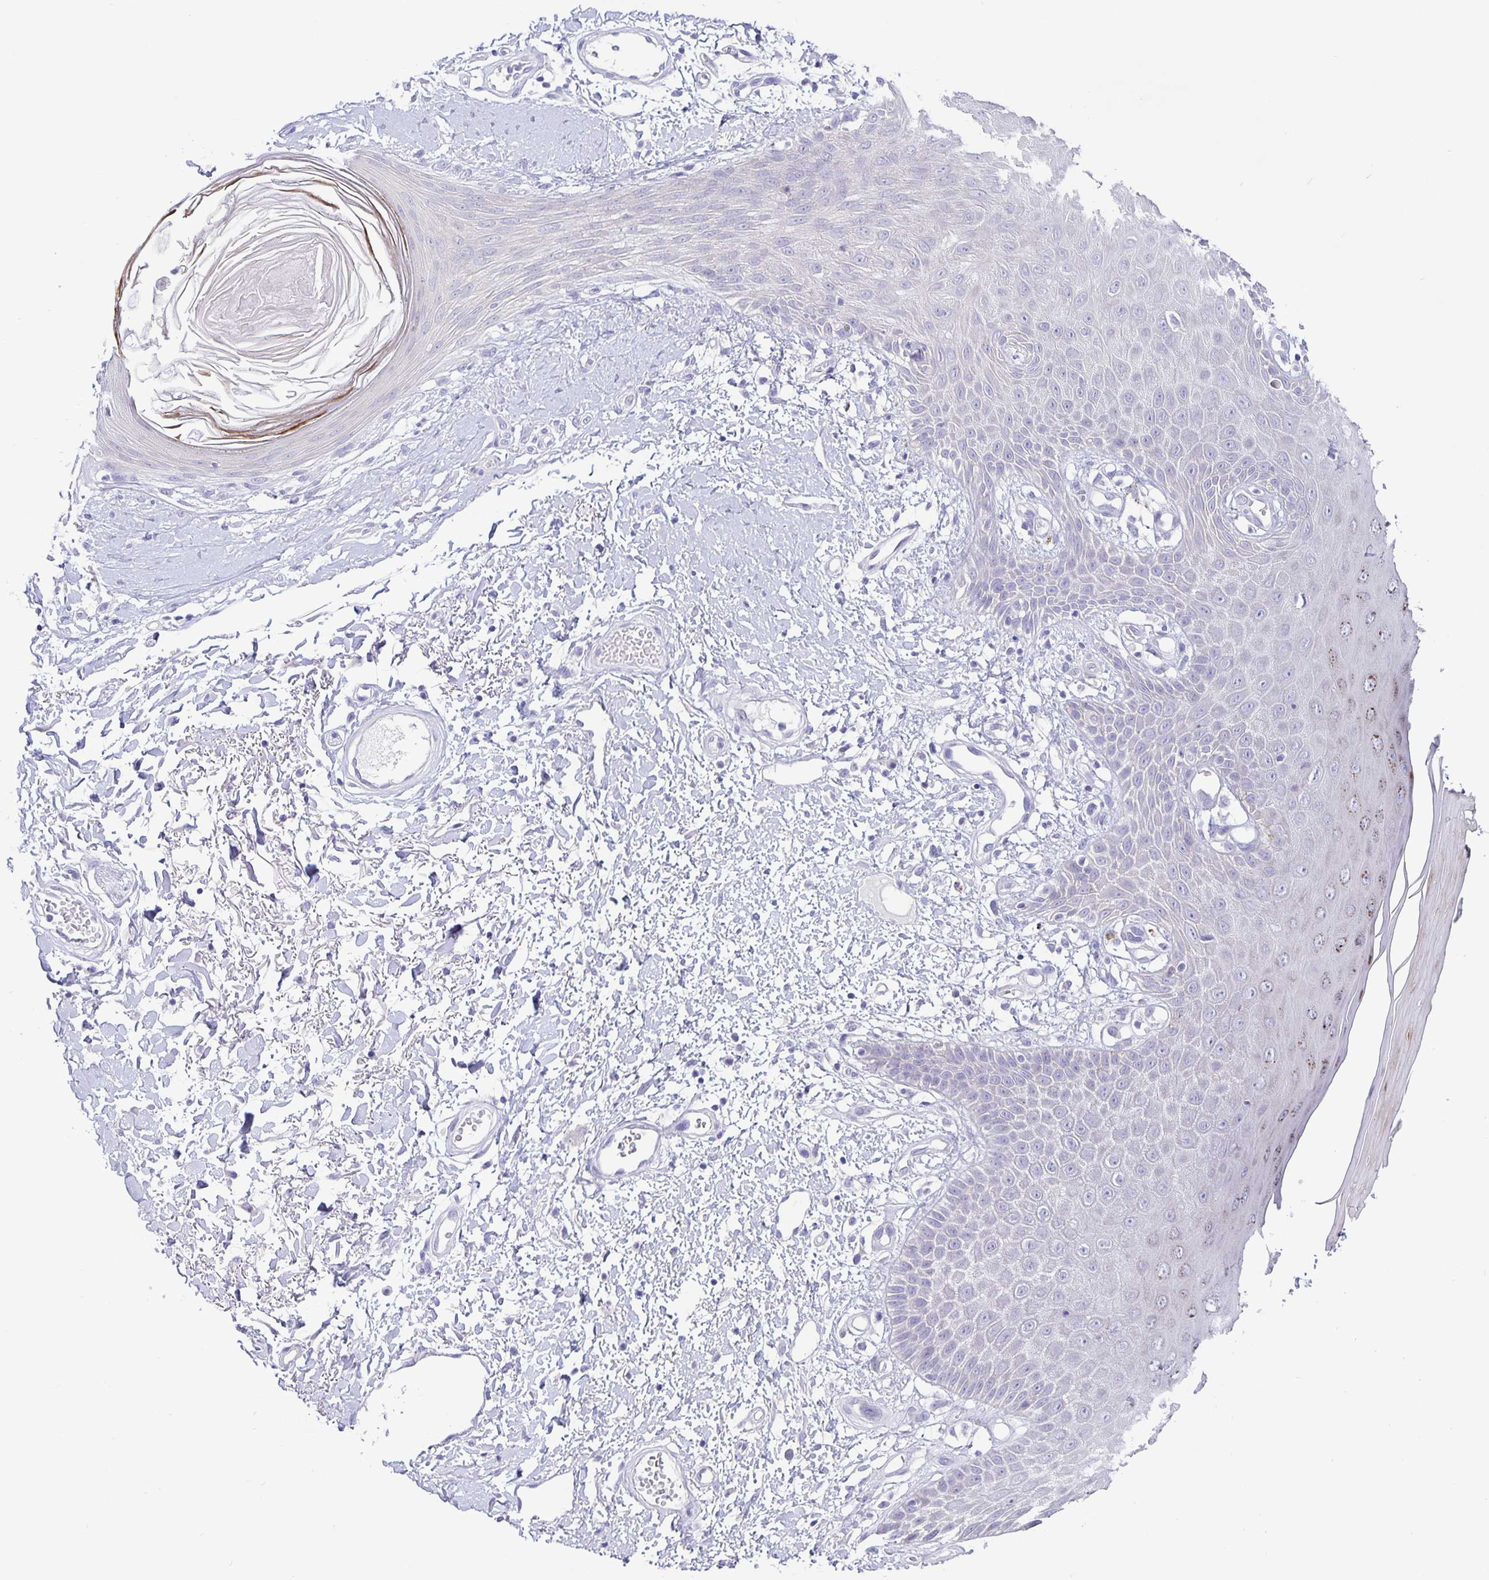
{"staining": {"intensity": "negative", "quantity": "none", "location": "none"}, "tissue": "skin", "cell_type": "Epidermal cells", "image_type": "normal", "snomed": [{"axis": "morphology", "description": "Normal tissue, NOS"}, {"axis": "topography", "description": "Anal"}, {"axis": "topography", "description": "Peripheral nerve tissue"}], "caption": "Immunohistochemical staining of benign skin demonstrates no significant staining in epidermal cells.", "gene": "ERMN", "patient": {"sex": "male", "age": 78}}